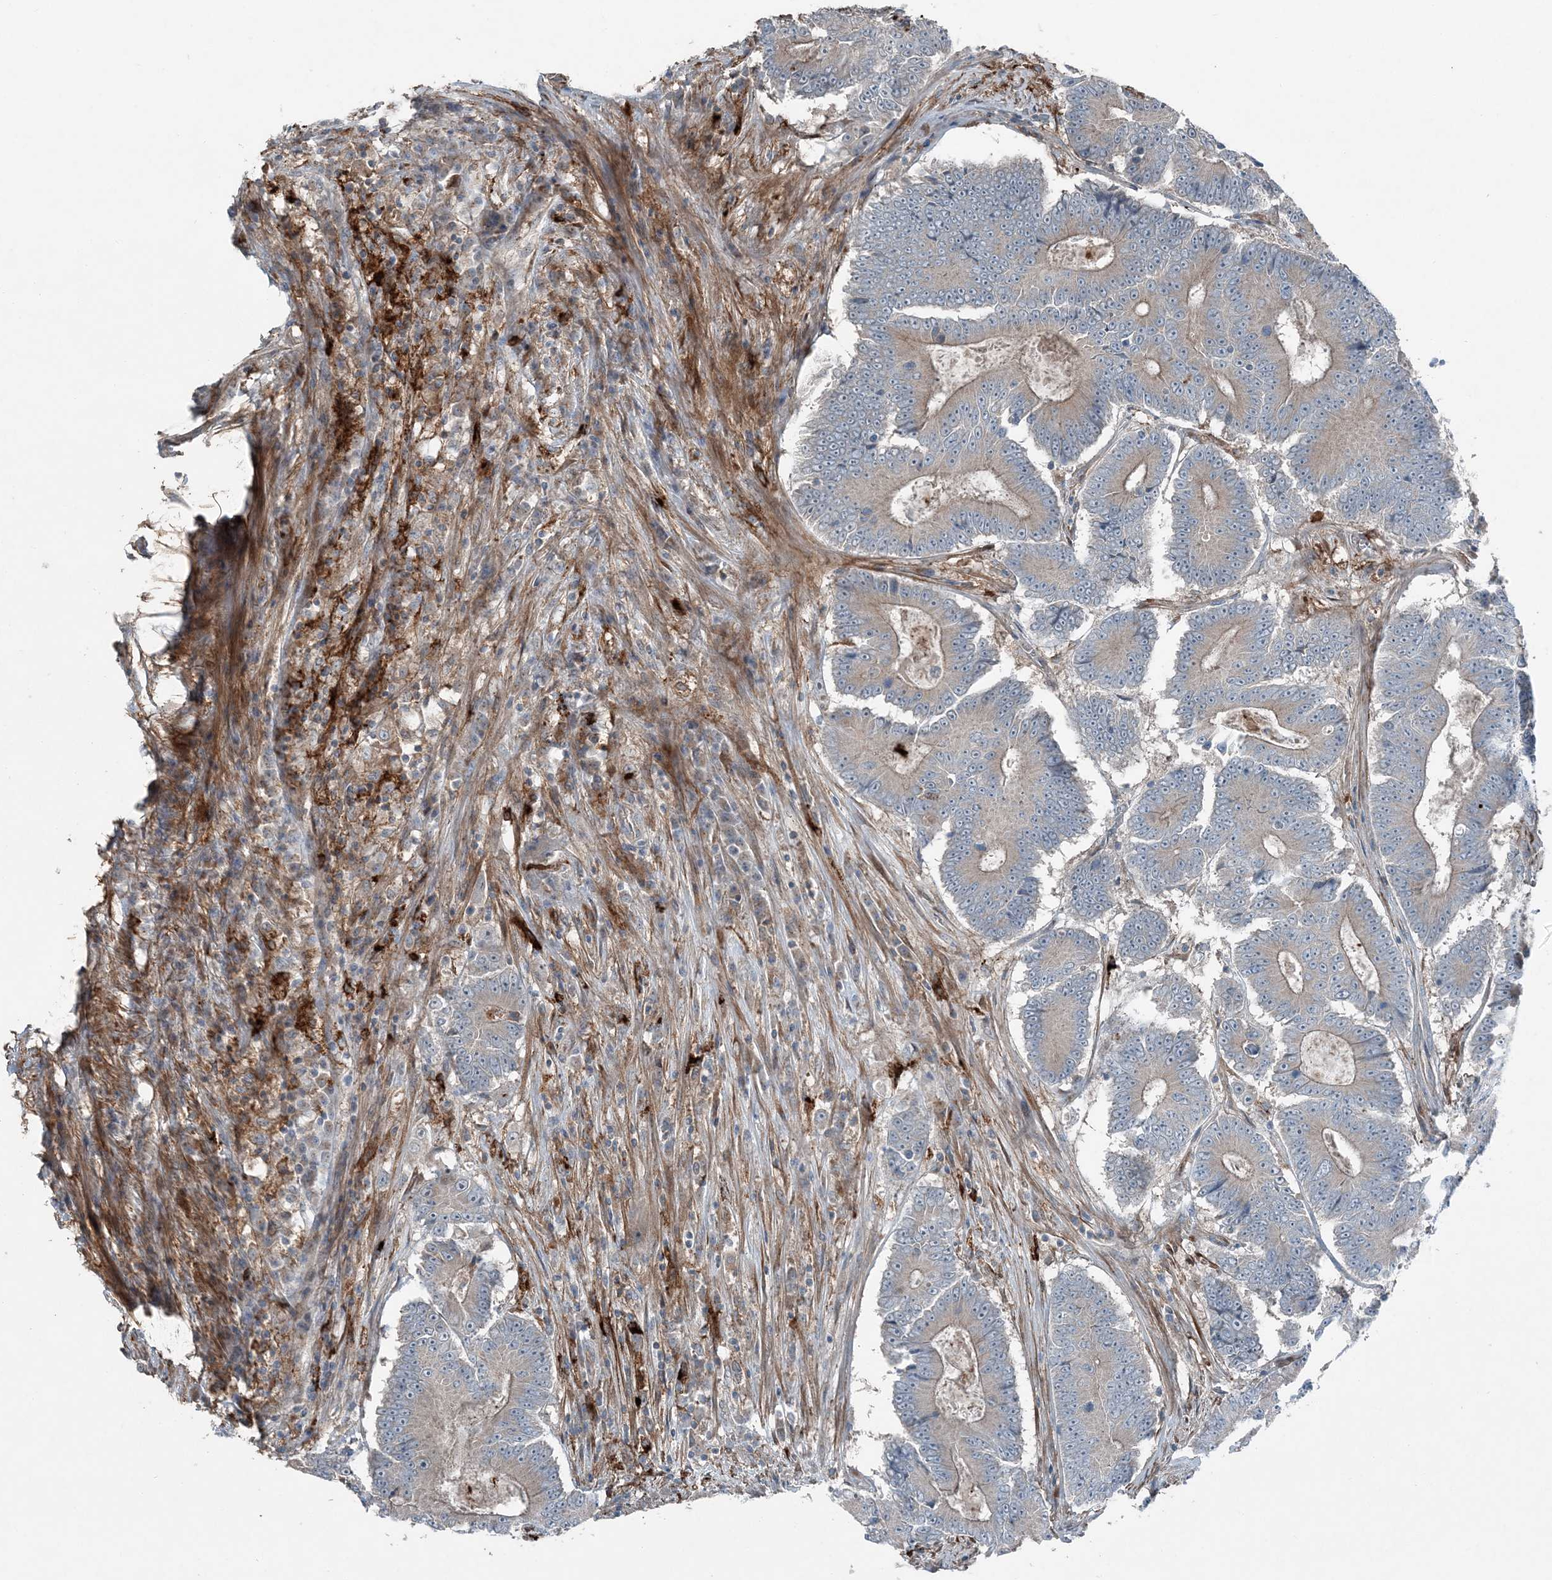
{"staining": {"intensity": "weak", "quantity": ">75%", "location": "cytoplasmic/membranous"}, "tissue": "colorectal cancer", "cell_type": "Tumor cells", "image_type": "cancer", "snomed": [{"axis": "morphology", "description": "Adenocarcinoma, NOS"}, {"axis": "topography", "description": "Colon"}], "caption": "Colorectal adenocarcinoma was stained to show a protein in brown. There is low levels of weak cytoplasmic/membranous expression in approximately >75% of tumor cells.", "gene": "KY", "patient": {"sex": "male", "age": 83}}